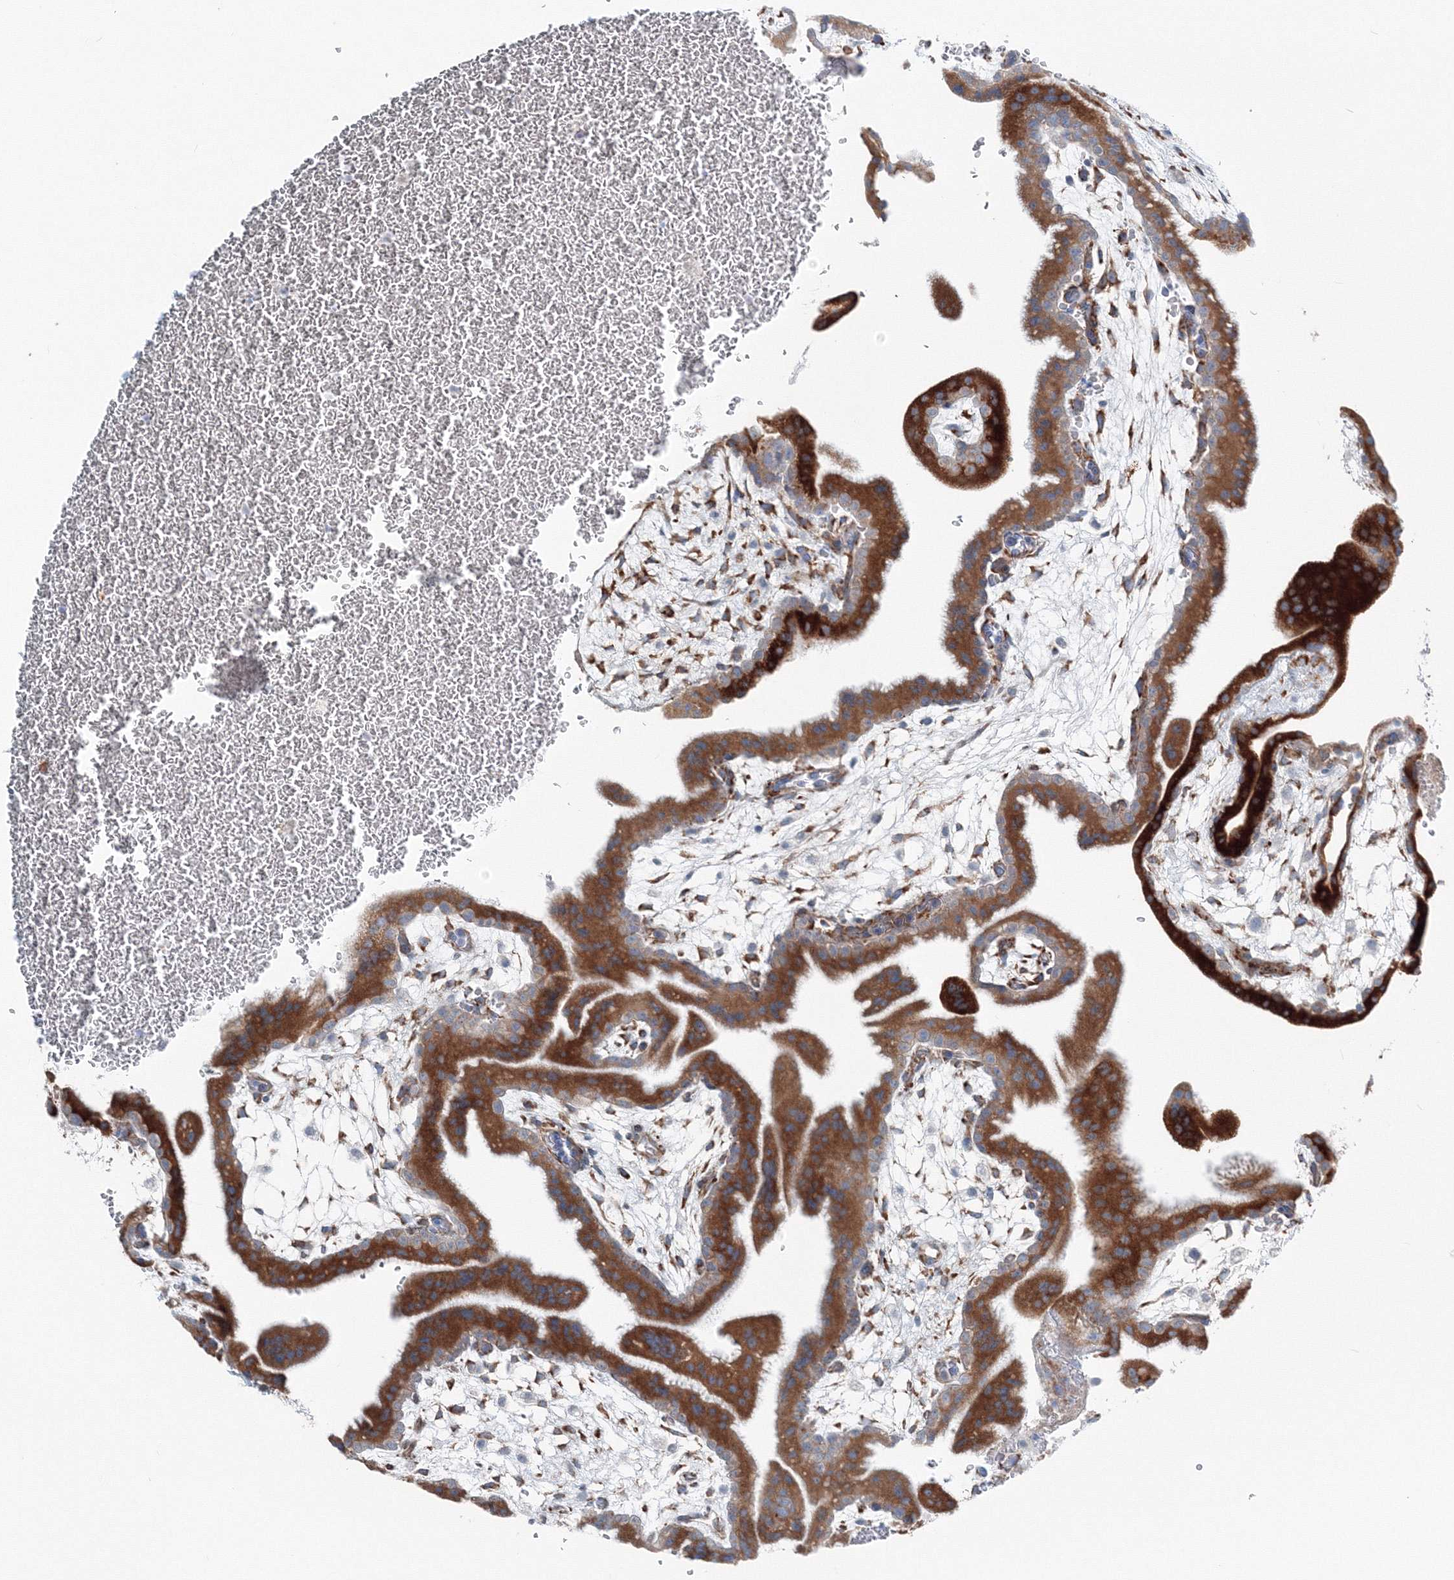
{"staining": {"intensity": "strong", "quantity": ">75%", "location": "cytoplasmic/membranous"}, "tissue": "placenta", "cell_type": "Decidual cells", "image_type": "normal", "snomed": [{"axis": "morphology", "description": "Normal tissue, NOS"}, {"axis": "topography", "description": "Placenta"}], "caption": "Immunohistochemistry (IHC) (DAB) staining of normal placenta exhibits strong cytoplasmic/membranous protein positivity in approximately >75% of decidual cells. (IHC, brightfield microscopy, high magnification).", "gene": "ENSG00000285283", "patient": {"sex": "female", "age": 35}}